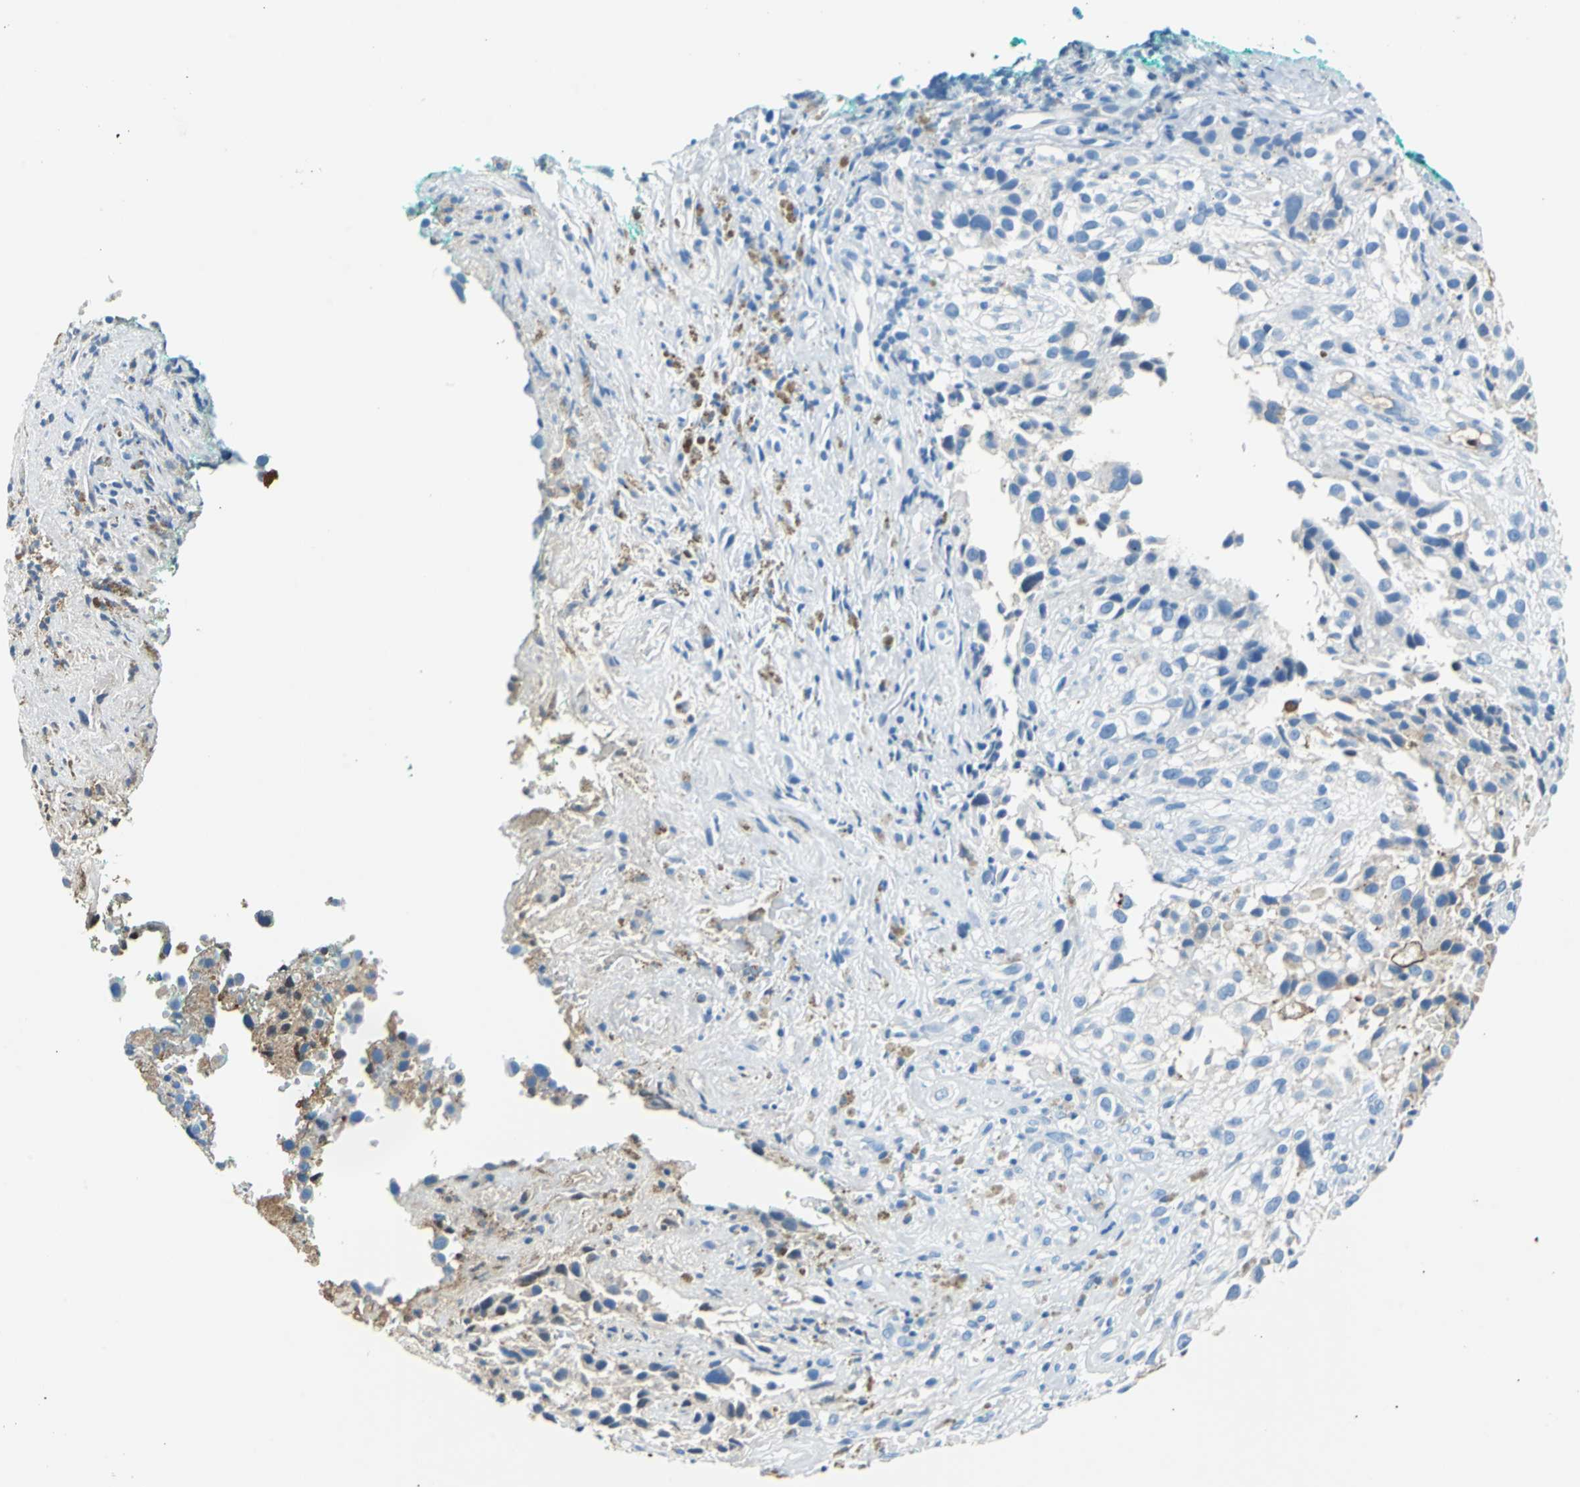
{"staining": {"intensity": "weak", "quantity": "<25%", "location": "cytoplasmic/membranous"}, "tissue": "melanoma", "cell_type": "Tumor cells", "image_type": "cancer", "snomed": [{"axis": "morphology", "description": "Necrosis, NOS"}, {"axis": "morphology", "description": "Malignant melanoma, NOS"}, {"axis": "topography", "description": "Skin"}], "caption": "Human melanoma stained for a protein using IHC demonstrates no expression in tumor cells.", "gene": "ALB", "patient": {"sex": "female", "age": 87}}